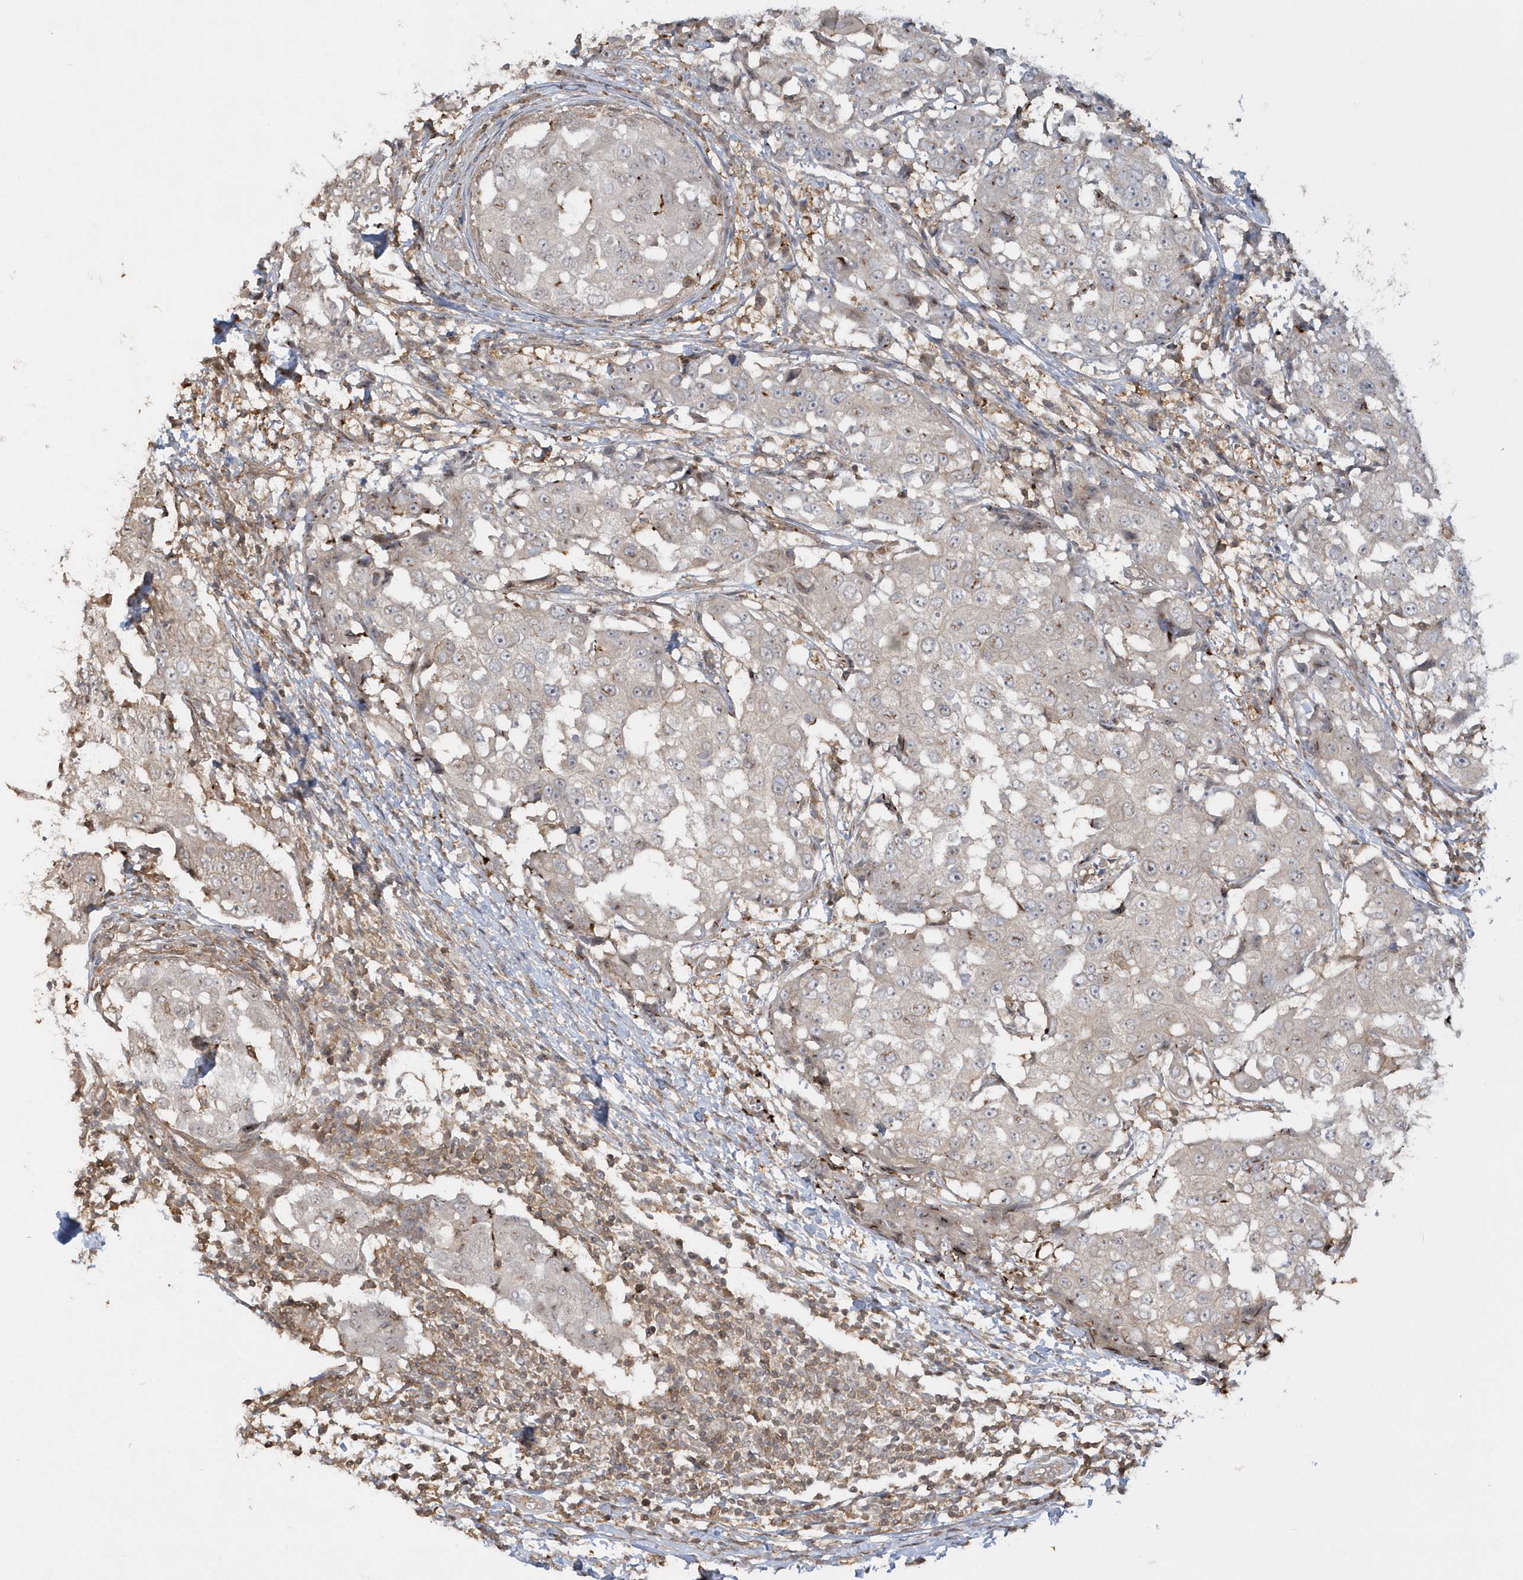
{"staining": {"intensity": "negative", "quantity": "none", "location": "none"}, "tissue": "breast cancer", "cell_type": "Tumor cells", "image_type": "cancer", "snomed": [{"axis": "morphology", "description": "Duct carcinoma"}, {"axis": "topography", "description": "Breast"}], "caption": "Histopathology image shows no protein staining in tumor cells of breast cancer tissue.", "gene": "BSN", "patient": {"sex": "female", "age": 27}}